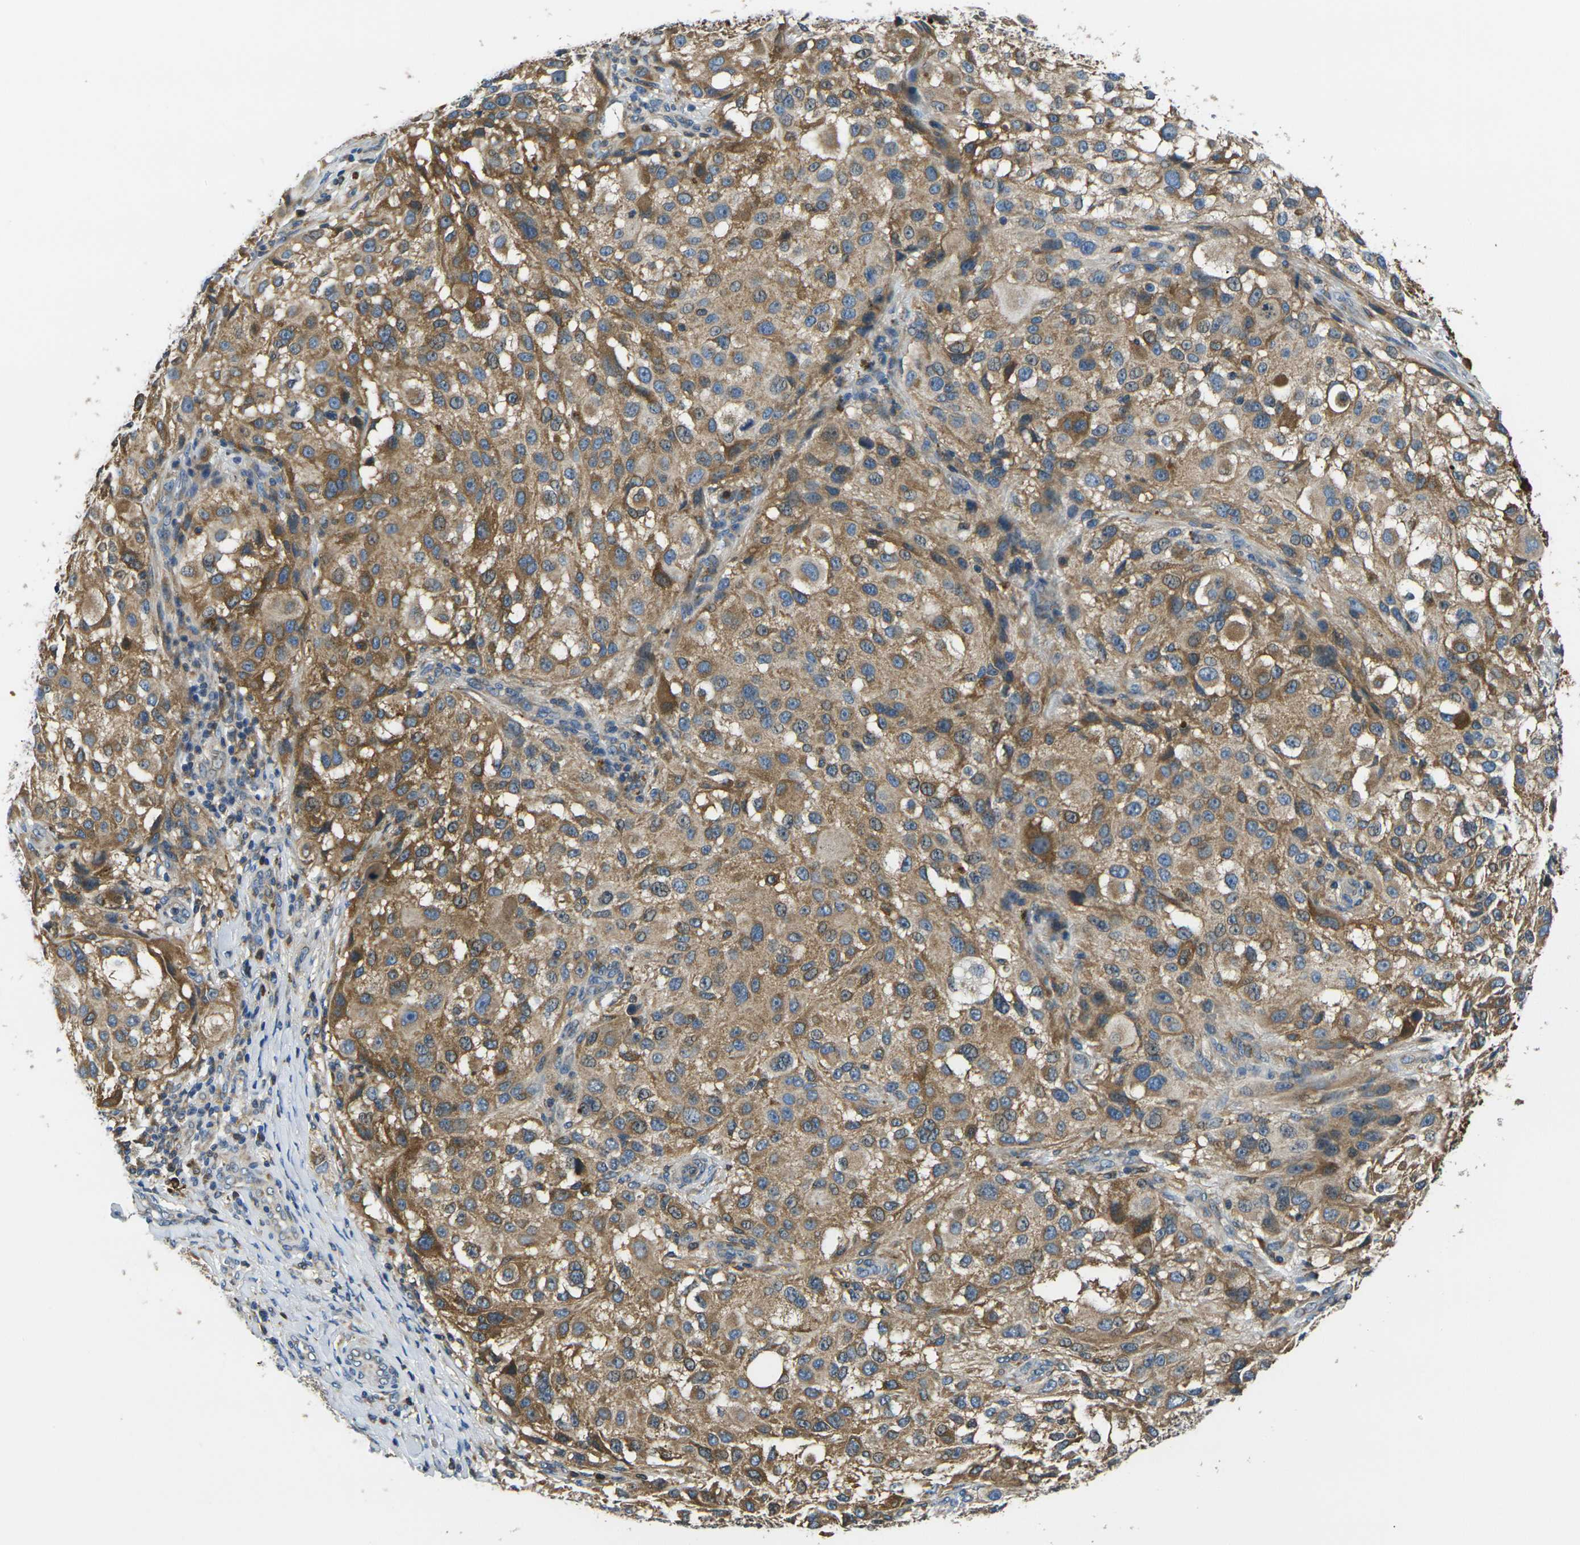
{"staining": {"intensity": "moderate", "quantity": ">75%", "location": "cytoplasmic/membranous"}, "tissue": "melanoma", "cell_type": "Tumor cells", "image_type": "cancer", "snomed": [{"axis": "morphology", "description": "Necrosis, NOS"}, {"axis": "morphology", "description": "Malignant melanoma, NOS"}, {"axis": "topography", "description": "Skin"}], "caption": "Immunohistochemistry histopathology image of human melanoma stained for a protein (brown), which displays medium levels of moderate cytoplasmic/membranous expression in approximately >75% of tumor cells.", "gene": "RAB1B", "patient": {"sex": "female", "age": 87}}